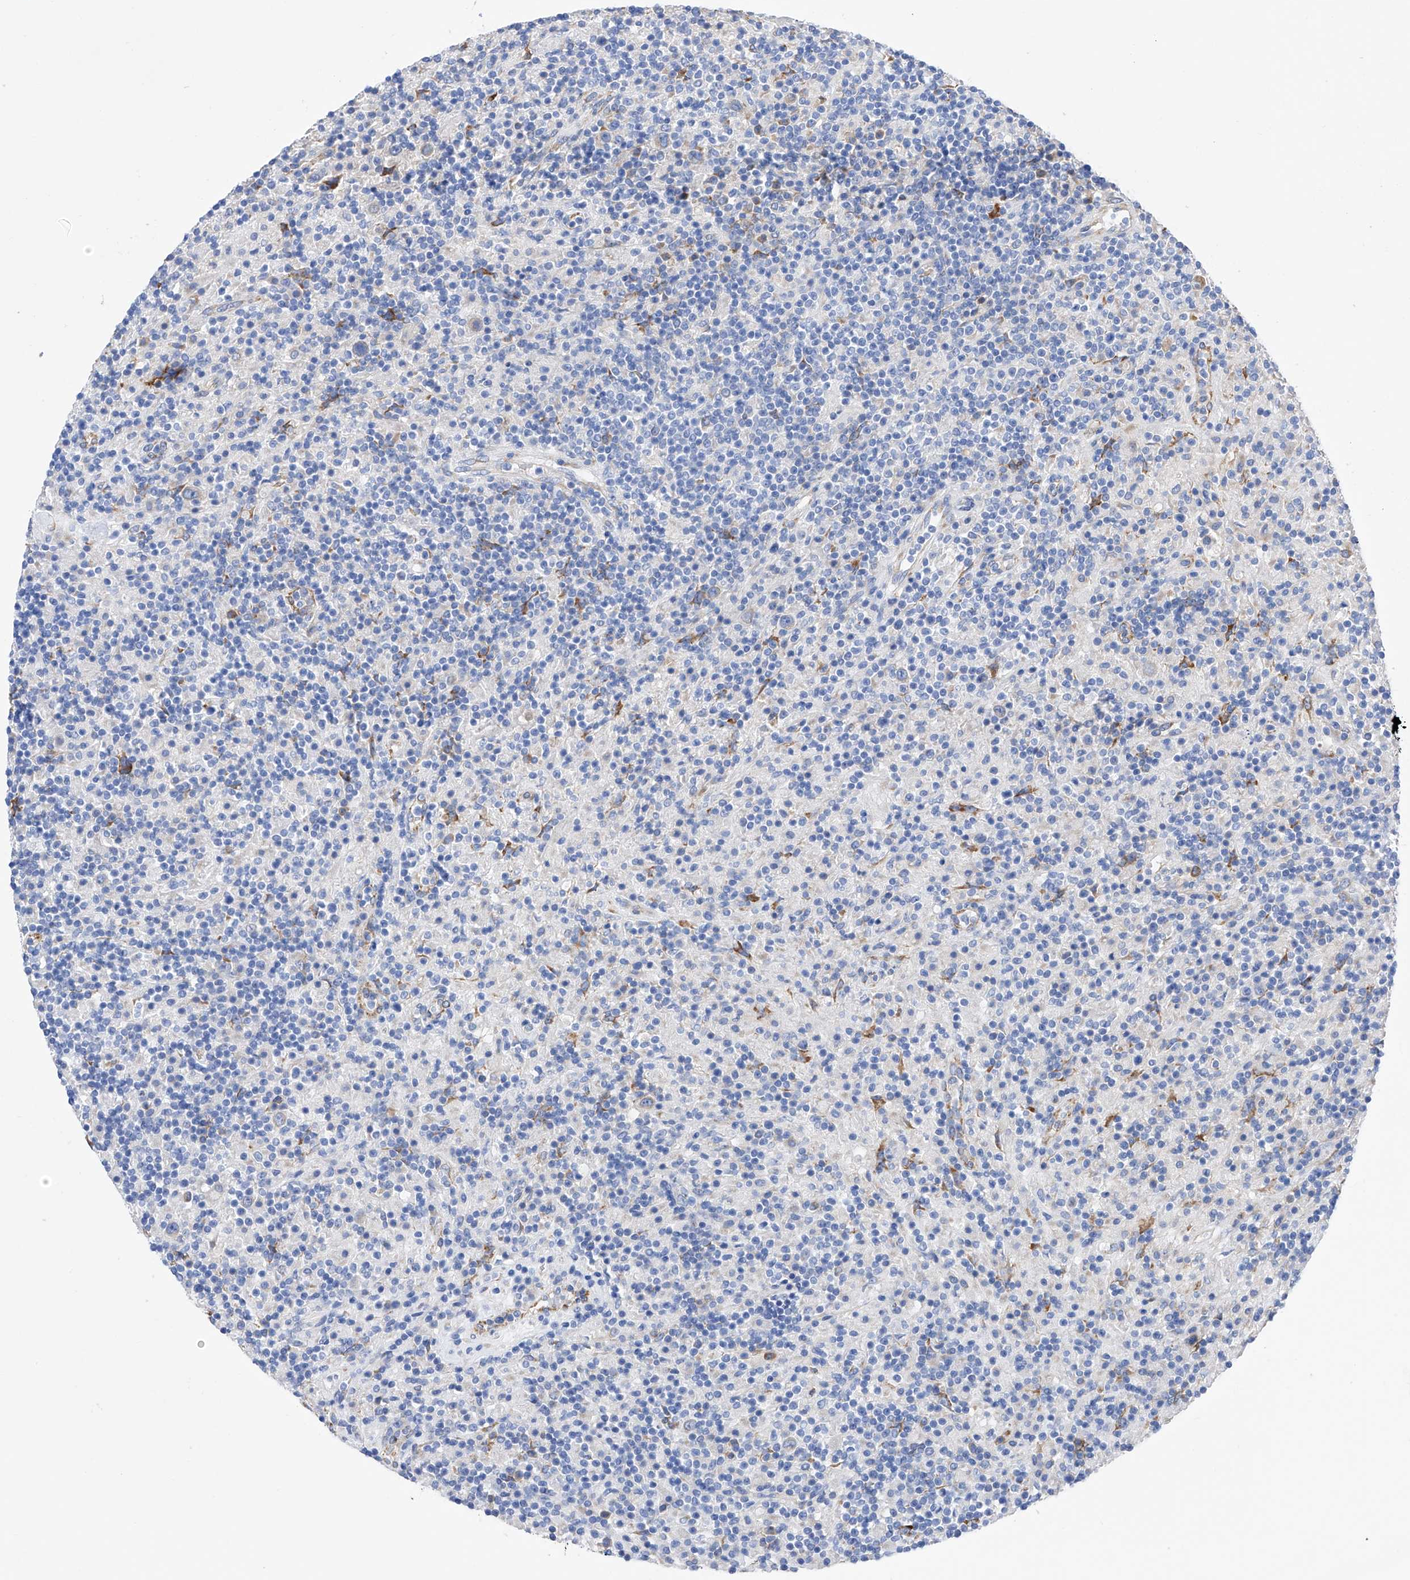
{"staining": {"intensity": "negative", "quantity": "none", "location": "none"}, "tissue": "lymphoma", "cell_type": "Tumor cells", "image_type": "cancer", "snomed": [{"axis": "morphology", "description": "Hodgkin's disease, NOS"}, {"axis": "topography", "description": "Lymph node"}], "caption": "Micrograph shows no significant protein expression in tumor cells of Hodgkin's disease.", "gene": "PDIA5", "patient": {"sex": "male", "age": 70}}